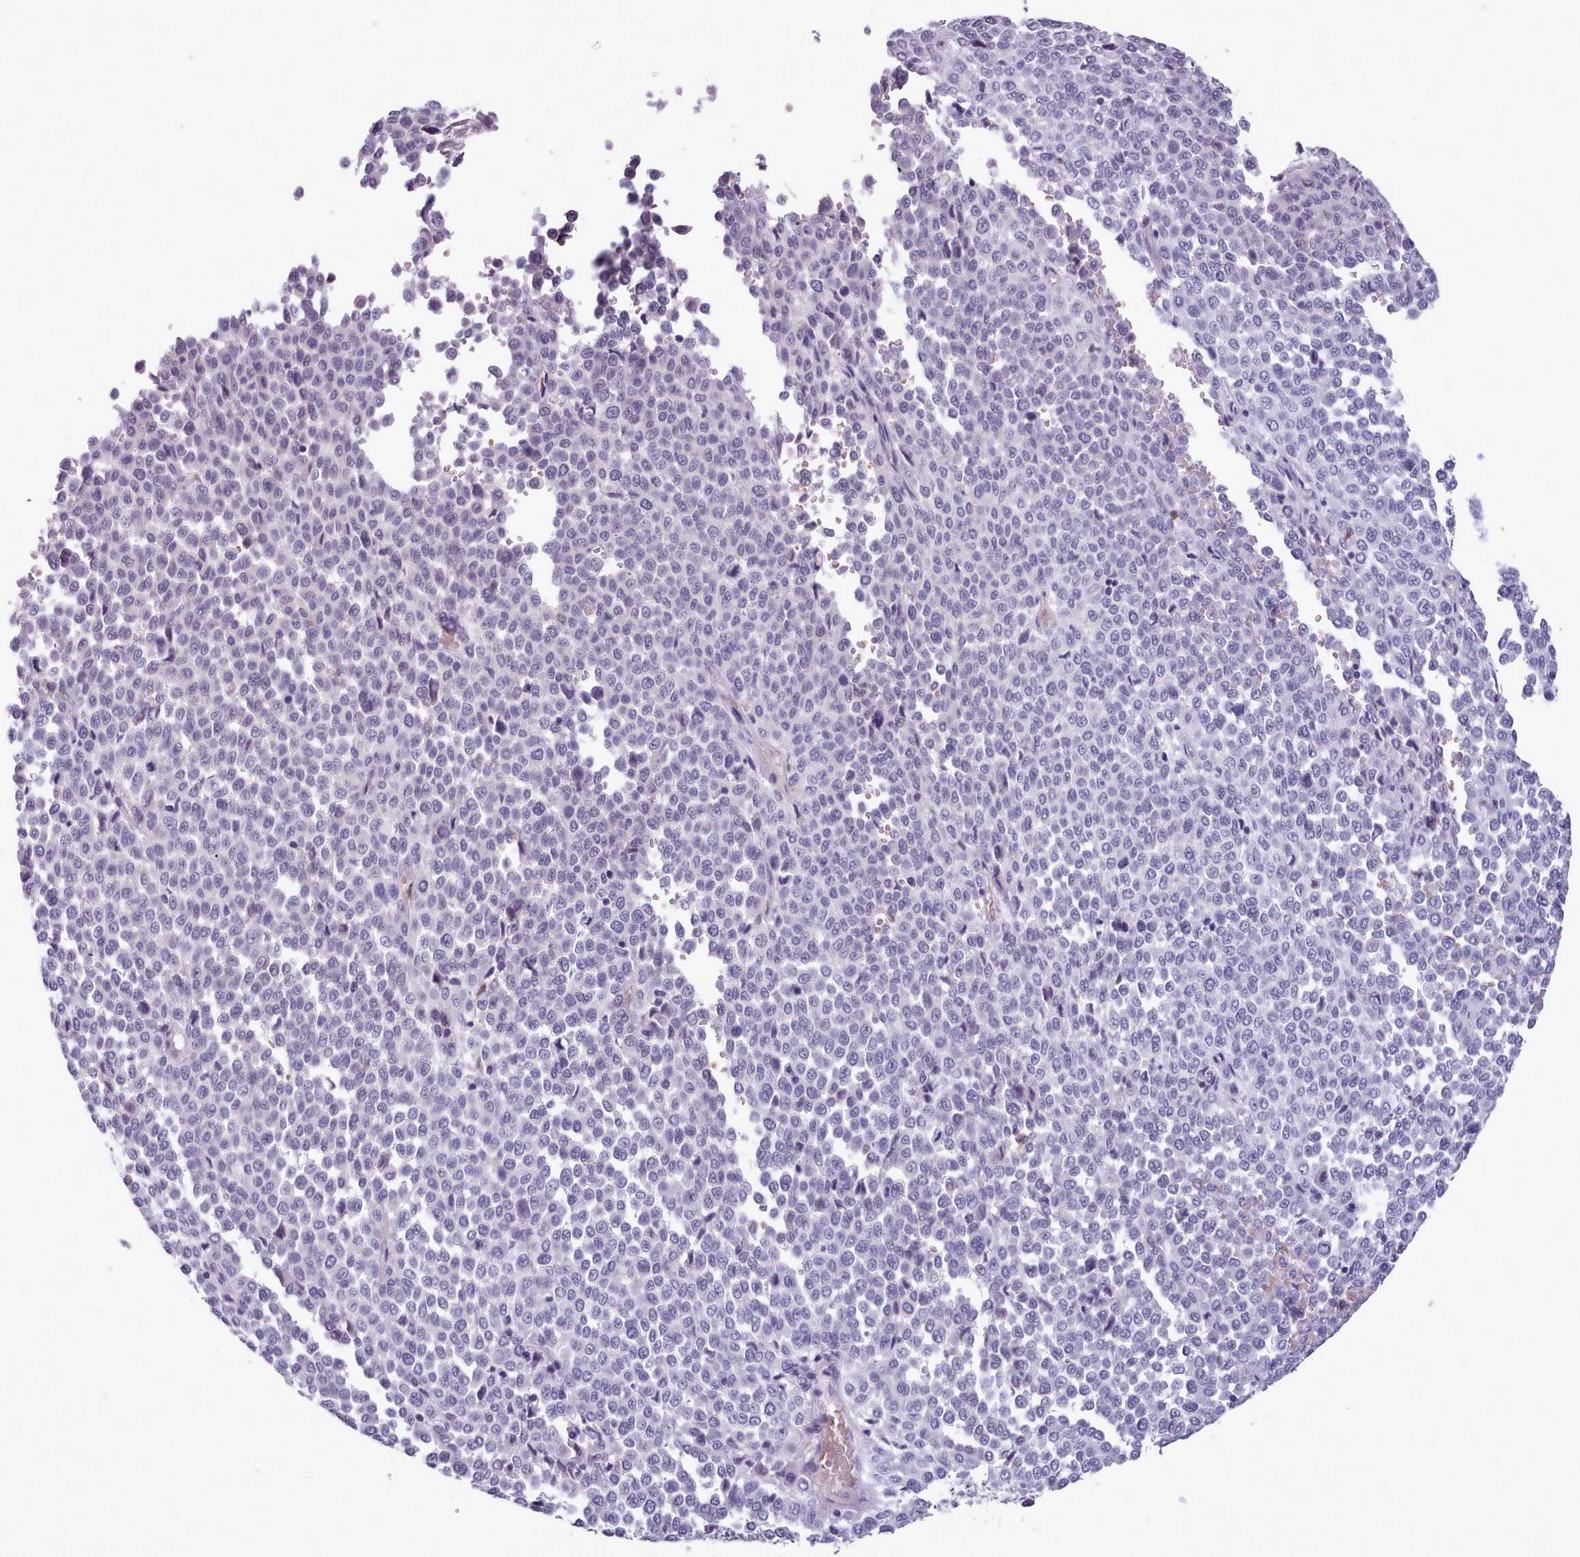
{"staining": {"intensity": "negative", "quantity": "none", "location": "none"}, "tissue": "melanoma", "cell_type": "Tumor cells", "image_type": "cancer", "snomed": [{"axis": "morphology", "description": "Malignant melanoma, Metastatic site"}, {"axis": "topography", "description": "Pancreas"}], "caption": "An IHC image of malignant melanoma (metastatic site) is shown. There is no staining in tumor cells of malignant melanoma (metastatic site).", "gene": "KCTD16", "patient": {"sex": "female", "age": 30}}